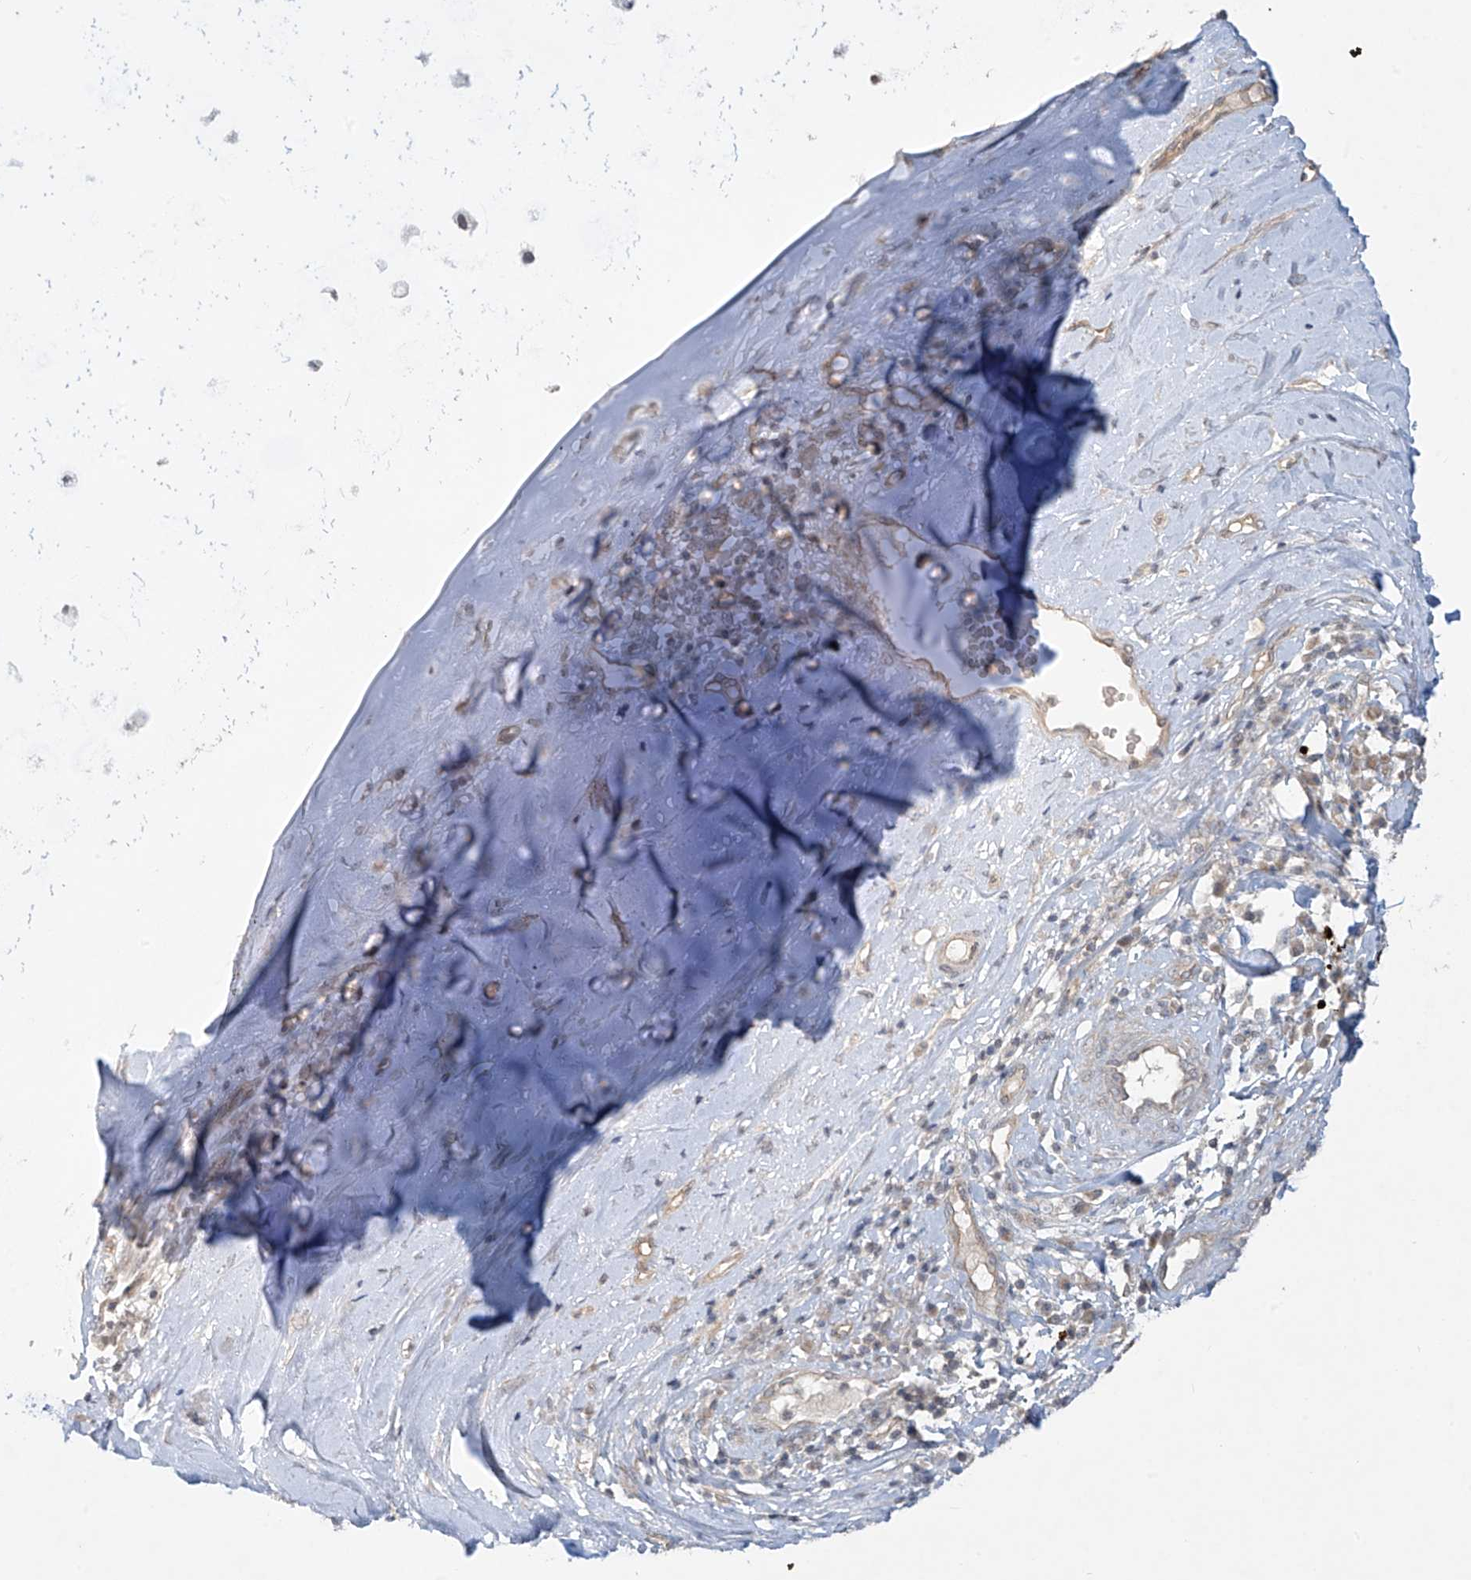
{"staining": {"intensity": "weak", "quantity": ">75%", "location": "cytoplasmic/membranous"}, "tissue": "adipose tissue", "cell_type": "Adipocytes", "image_type": "normal", "snomed": [{"axis": "morphology", "description": "Normal tissue, NOS"}, {"axis": "morphology", "description": "Basal cell carcinoma"}, {"axis": "topography", "description": "Cartilage tissue"}, {"axis": "topography", "description": "Nasopharynx"}, {"axis": "topography", "description": "Oral tissue"}], "caption": "IHC (DAB) staining of unremarkable human adipose tissue displays weak cytoplasmic/membranous protein staining in approximately >75% of adipocytes.", "gene": "DGKQ", "patient": {"sex": "female", "age": 77}}